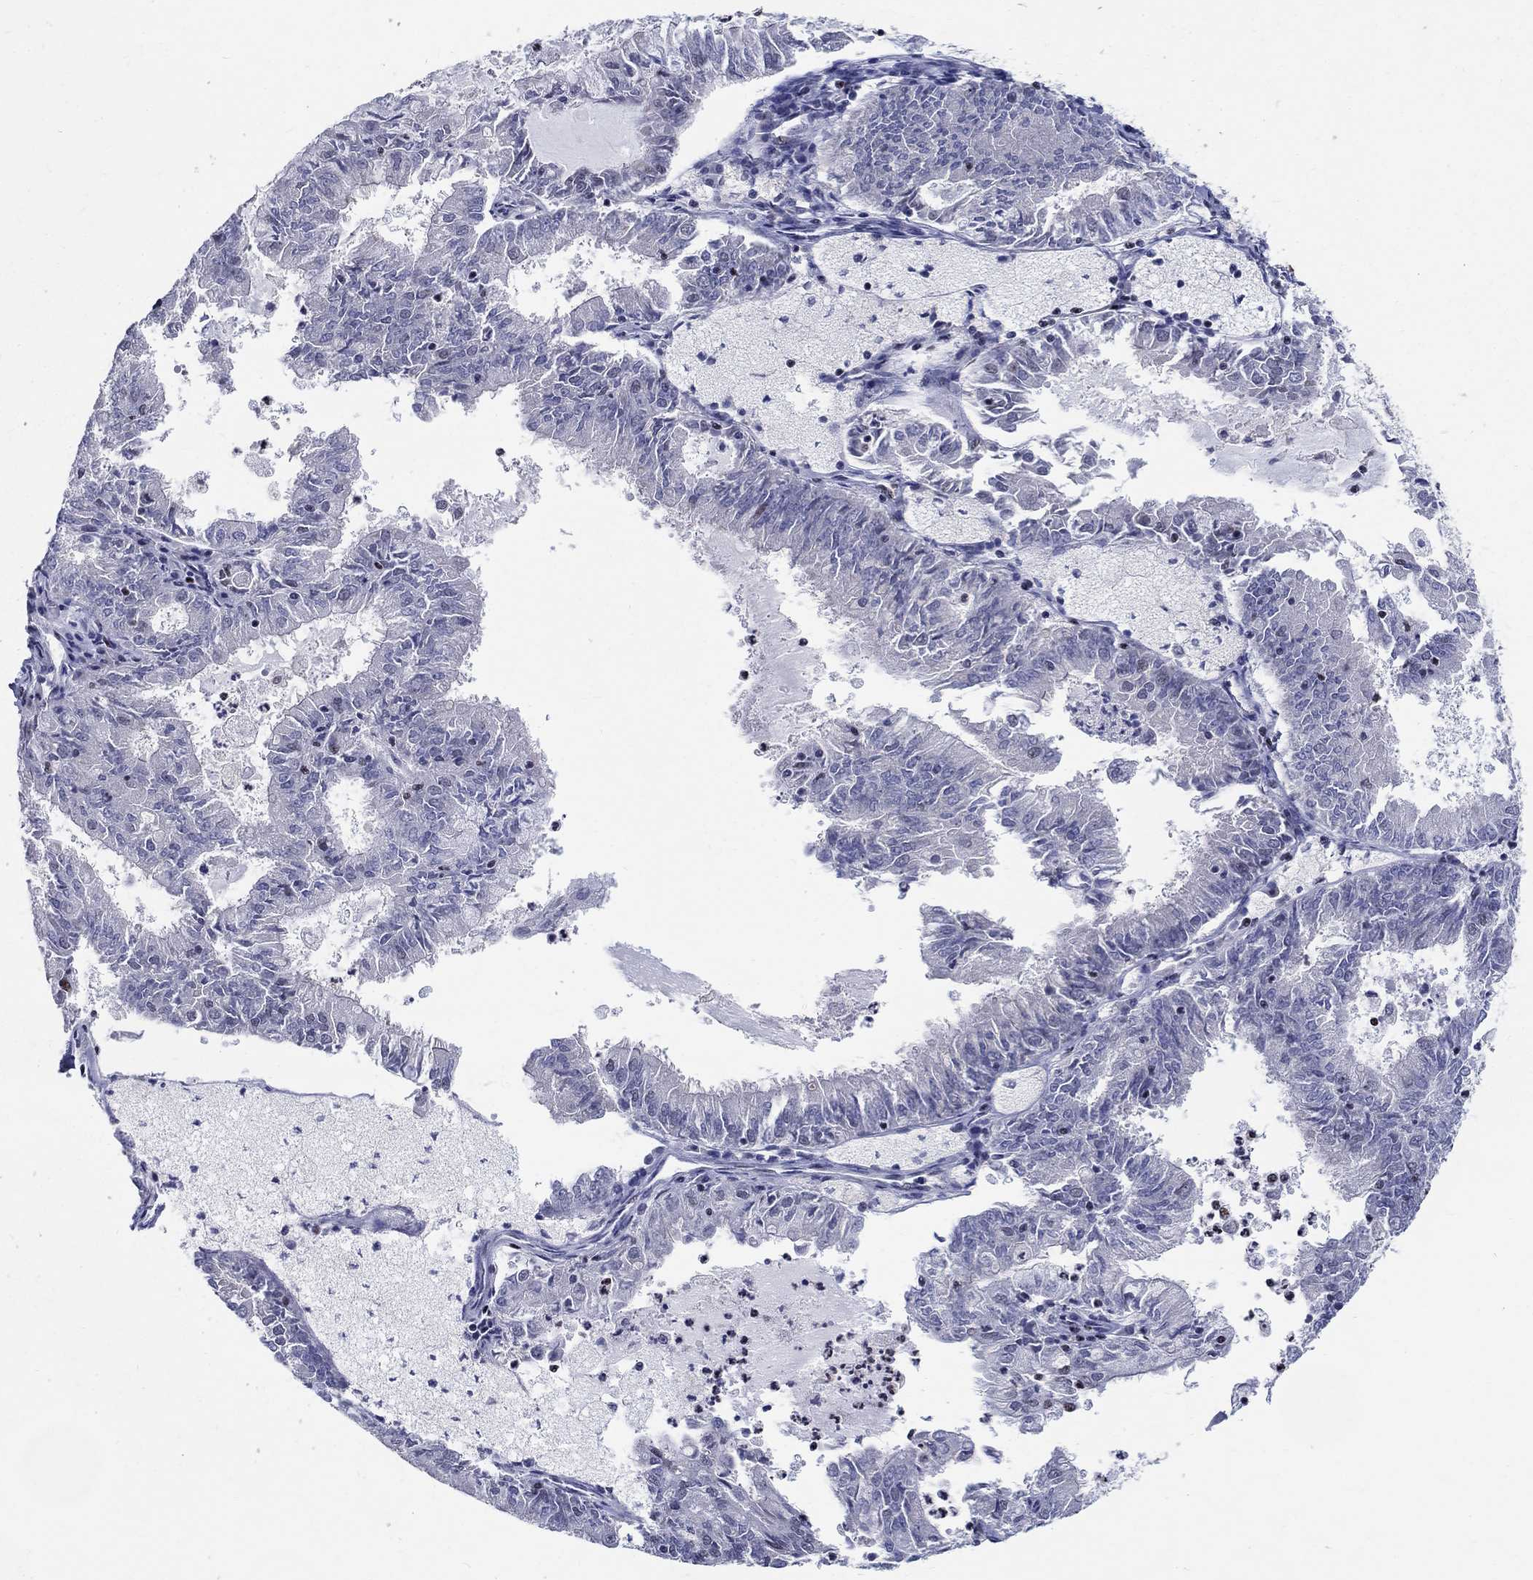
{"staining": {"intensity": "moderate", "quantity": "25%-75%", "location": "nuclear"}, "tissue": "endometrial cancer", "cell_type": "Tumor cells", "image_type": "cancer", "snomed": [{"axis": "morphology", "description": "Adenocarcinoma, NOS"}, {"axis": "topography", "description": "Endometrium"}], "caption": "Tumor cells display moderate nuclear expression in approximately 25%-75% of cells in adenocarcinoma (endometrial).", "gene": "FBXO16", "patient": {"sex": "female", "age": 57}}